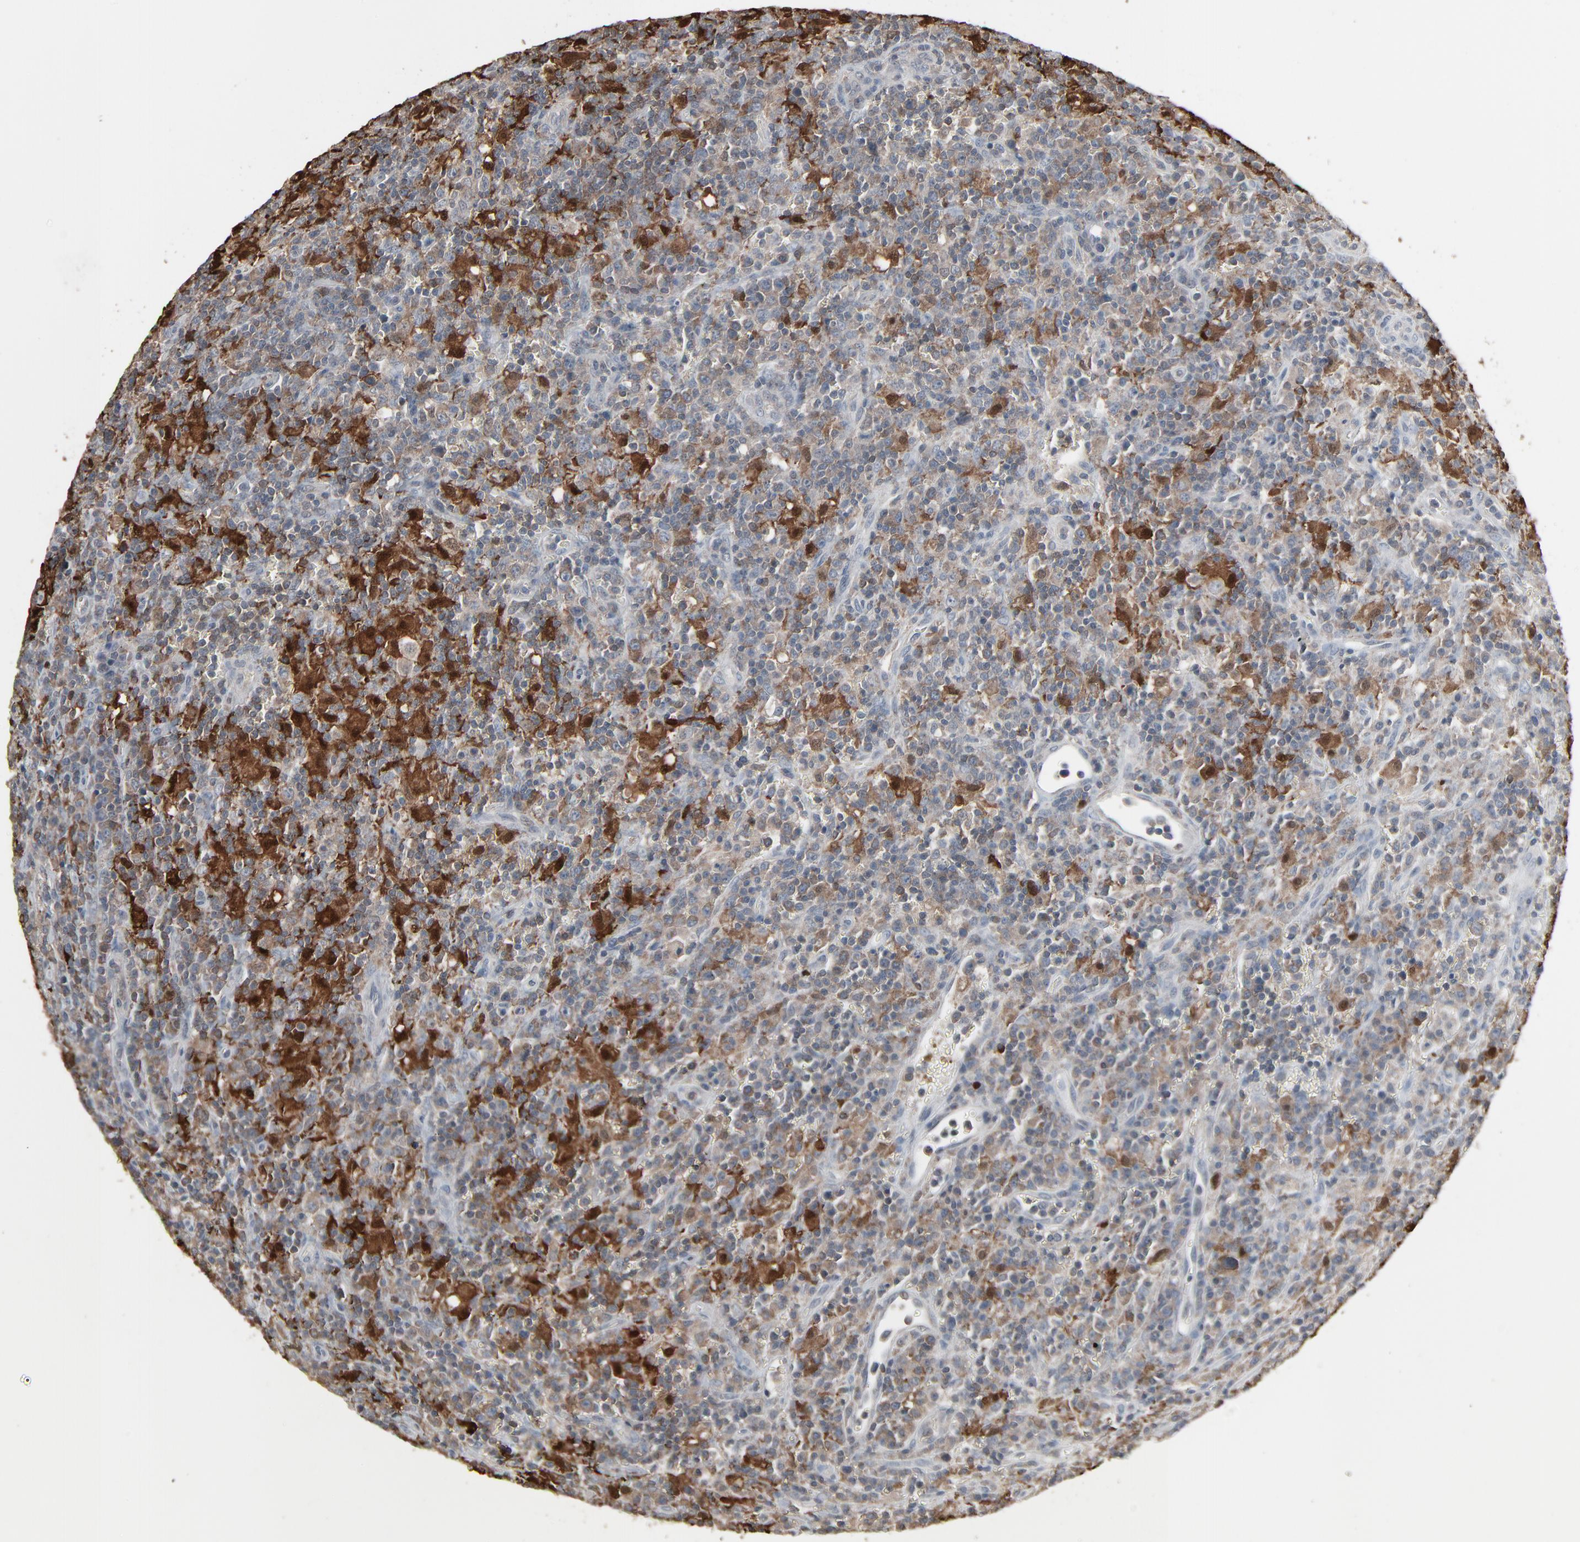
{"staining": {"intensity": "weak", "quantity": "25%-75%", "location": "cytoplasmic/membranous"}, "tissue": "lymphoma", "cell_type": "Tumor cells", "image_type": "cancer", "snomed": [{"axis": "morphology", "description": "Hodgkin's disease, NOS"}, {"axis": "topography", "description": "Lymph node"}], "caption": "Hodgkin's disease stained with a protein marker shows weak staining in tumor cells.", "gene": "DOCK8", "patient": {"sex": "male", "age": 65}}